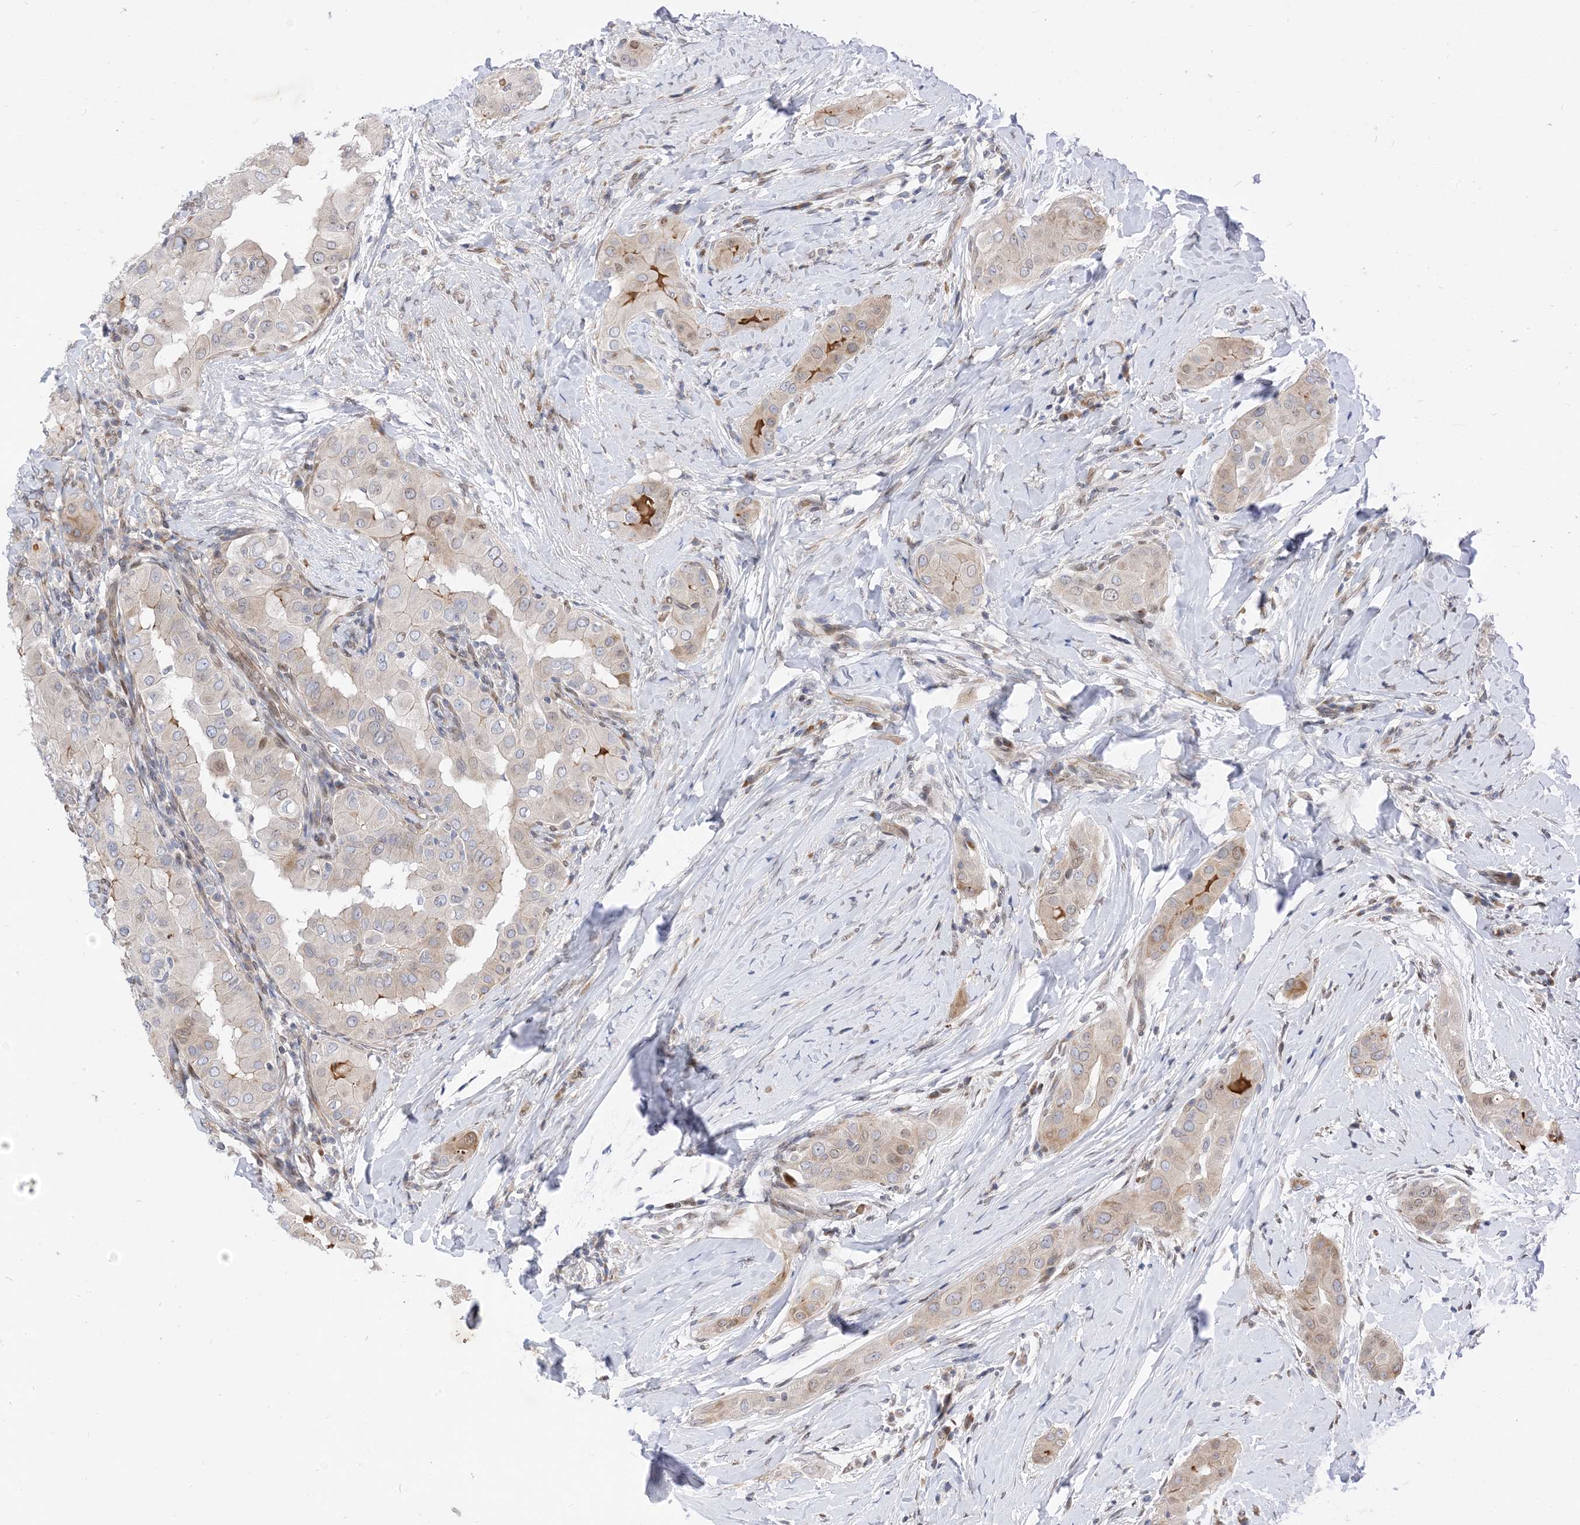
{"staining": {"intensity": "weak", "quantity": "<25%", "location": "cytoplasmic/membranous"}, "tissue": "thyroid cancer", "cell_type": "Tumor cells", "image_type": "cancer", "snomed": [{"axis": "morphology", "description": "Papillary adenocarcinoma, NOS"}, {"axis": "topography", "description": "Thyroid gland"}], "caption": "IHC histopathology image of neoplastic tissue: papillary adenocarcinoma (thyroid) stained with DAB shows no significant protein staining in tumor cells. The staining was performed using DAB to visualize the protein expression in brown, while the nuclei were stained in blue with hematoxylin (Magnification: 20x).", "gene": "TYSND1", "patient": {"sex": "male", "age": 33}}